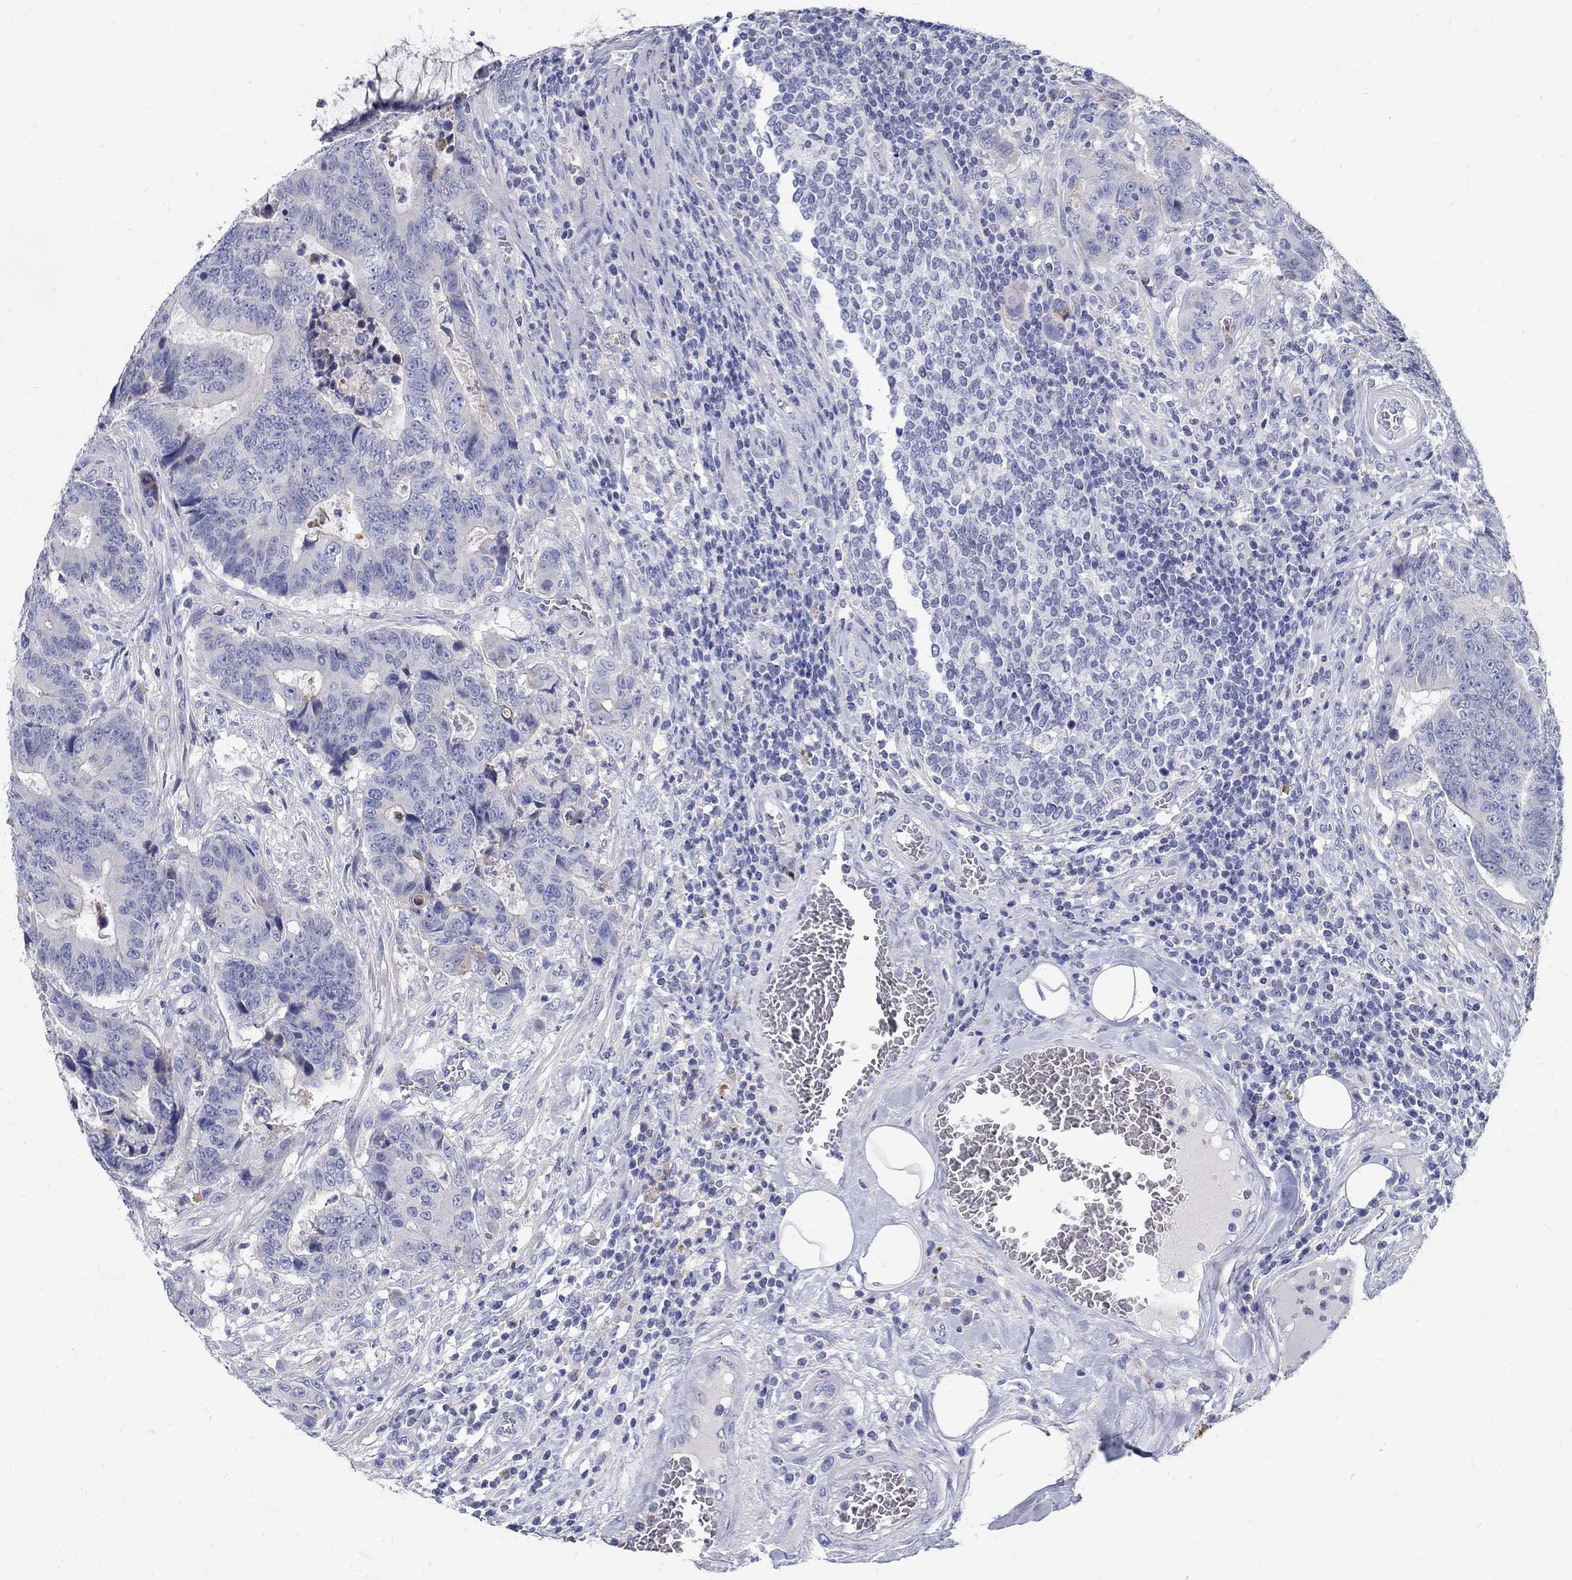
{"staining": {"intensity": "negative", "quantity": "none", "location": "none"}, "tissue": "colorectal cancer", "cell_type": "Tumor cells", "image_type": "cancer", "snomed": [{"axis": "morphology", "description": "Adenocarcinoma, NOS"}, {"axis": "topography", "description": "Colon"}], "caption": "Human colorectal cancer (adenocarcinoma) stained for a protein using immunohistochemistry displays no positivity in tumor cells.", "gene": "SOX2", "patient": {"sex": "female", "age": 48}}